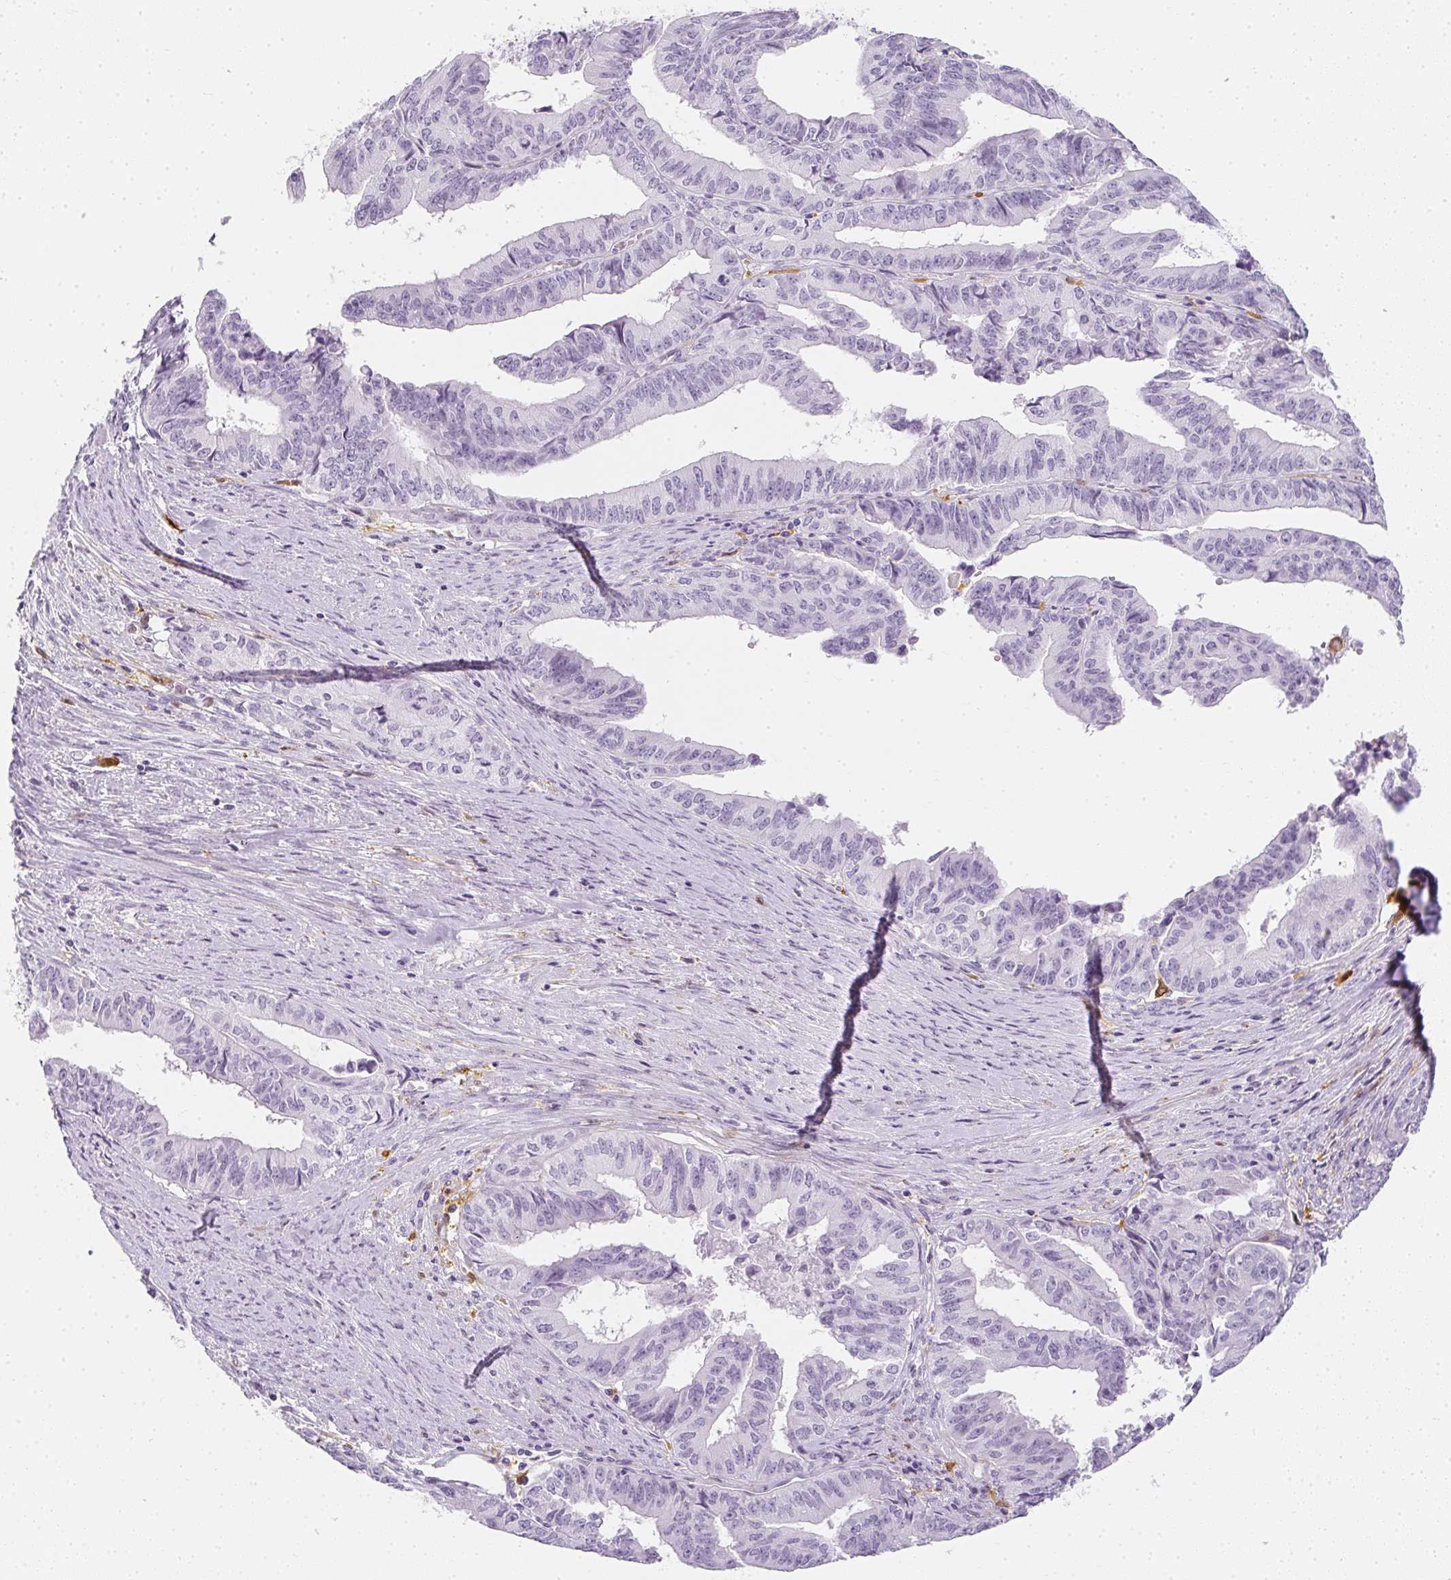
{"staining": {"intensity": "negative", "quantity": "none", "location": "none"}, "tissue": "endometrial cancer", "cell_type": "Tumor cells", "image_type": "cancer", "snomed": [{"axis": "morphology", "description": "Adenocarcinoma, NOS"}, {"axis": "topography", "description": "Endometrium"}], "caption": "The IHC image has no significant expression in tumor cells of endometrial adenocarcinoma tissue. (Stains: DAB (3,3'-diaminobenzidine) immunohistochemistry with hematoxylin counter stain, Microscopy: brightfield microscopy at high magnification).", "gene": "HK3", "patient": {"sex": "female", "age": 65}}